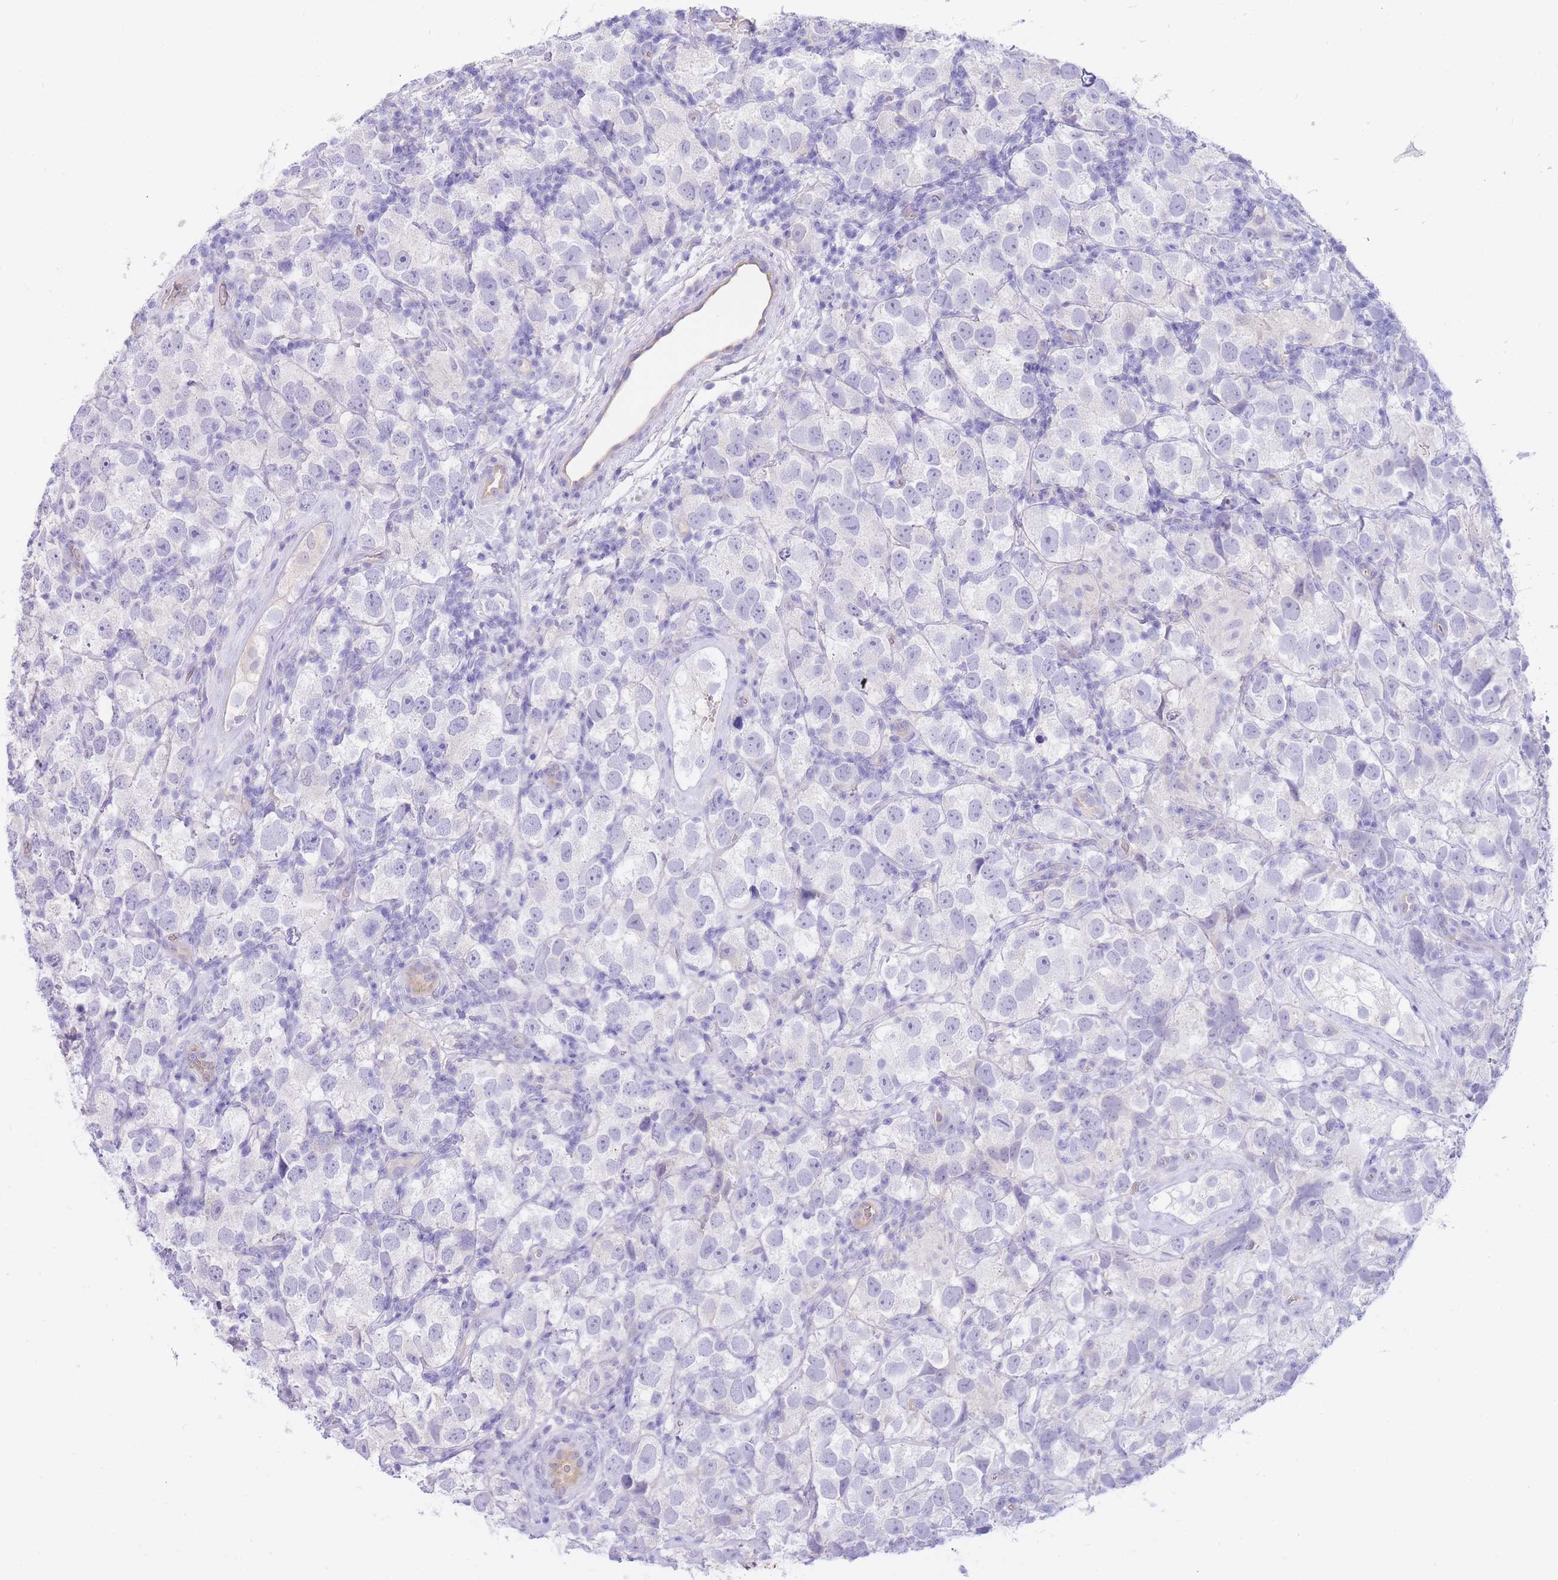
{"staining": {"intensity": "negative", "quantity": "none", "location": "none"}, "tissue": "testis cancer", "cell_type": "Tumor cells", "image_type": "cancer", "snomed": [{"axis": "morphology", "description": "Seminoma, NOS"}, {"axis": "topography", "description": "Testis"}], "caption": "IHC image of neoplastic tissue: testis cancer stained with DAB exhibits no significant protein positivity in tumor cells.", "gene": "SULT1A1", "patient": {"sex": "male", "age": 26}}